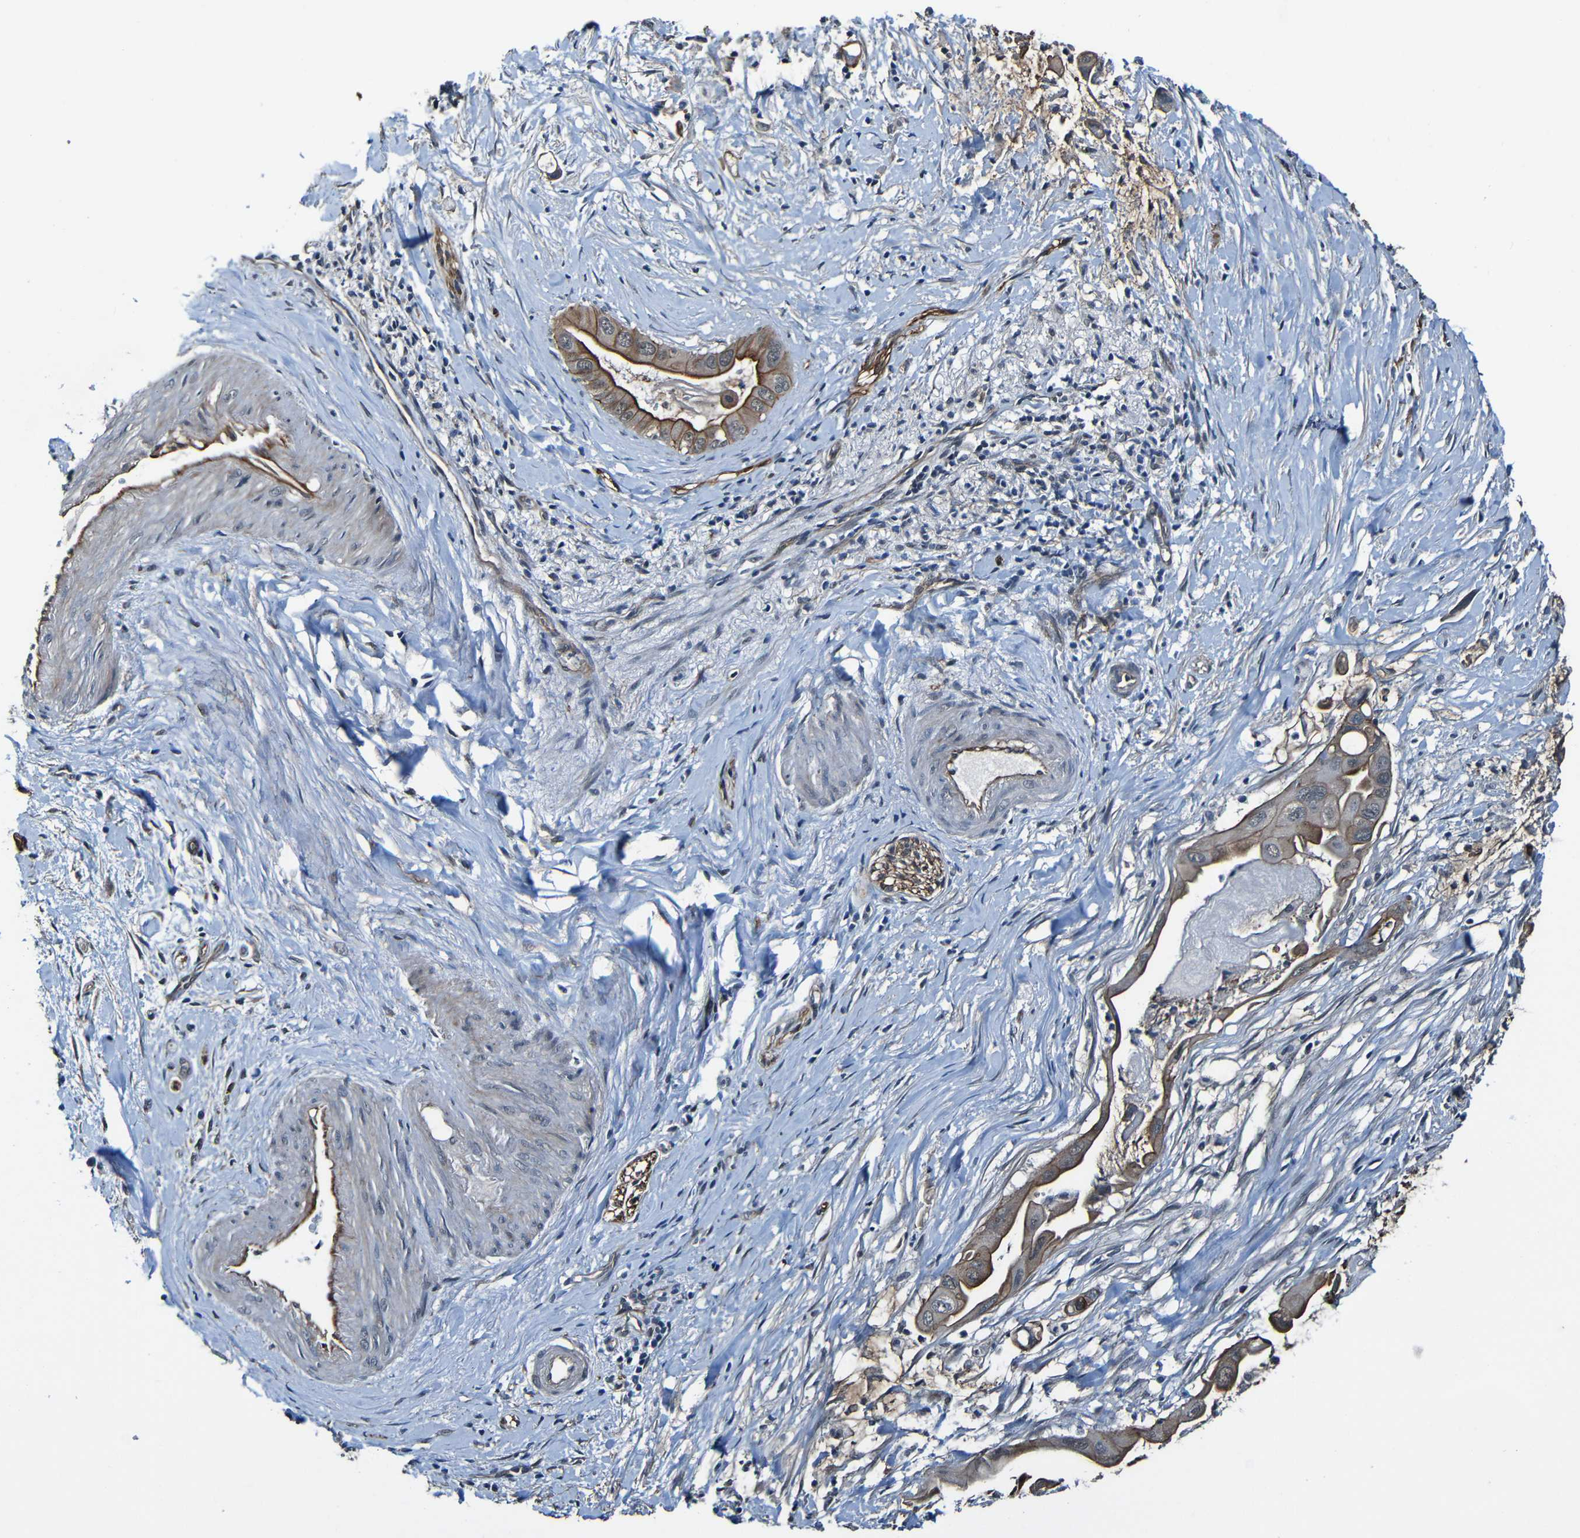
{"staining": {"intensity": "moderate", "quantity": ">75%", "location": "cytoplasmic/membranous"}, "tissue": "pancreatic cancer", "cell_type": "Tumor cells", "image_type": "cancer", "snomed": [{"axis": "morphology", "description": "Adenocarcinoma, NOS"}, {"axis": "topography", "description": "Pancreas"}], "caption": "IHC image of pancreatic cancer (adenocarcinoma) stained for a protein (brown), which exhibits medium levels of moderate cytoplasmic/membranous staining in approximately >75% of tumor cells.", "gene": "LGR5", "patient": {"sex": "male", "age": 55}}